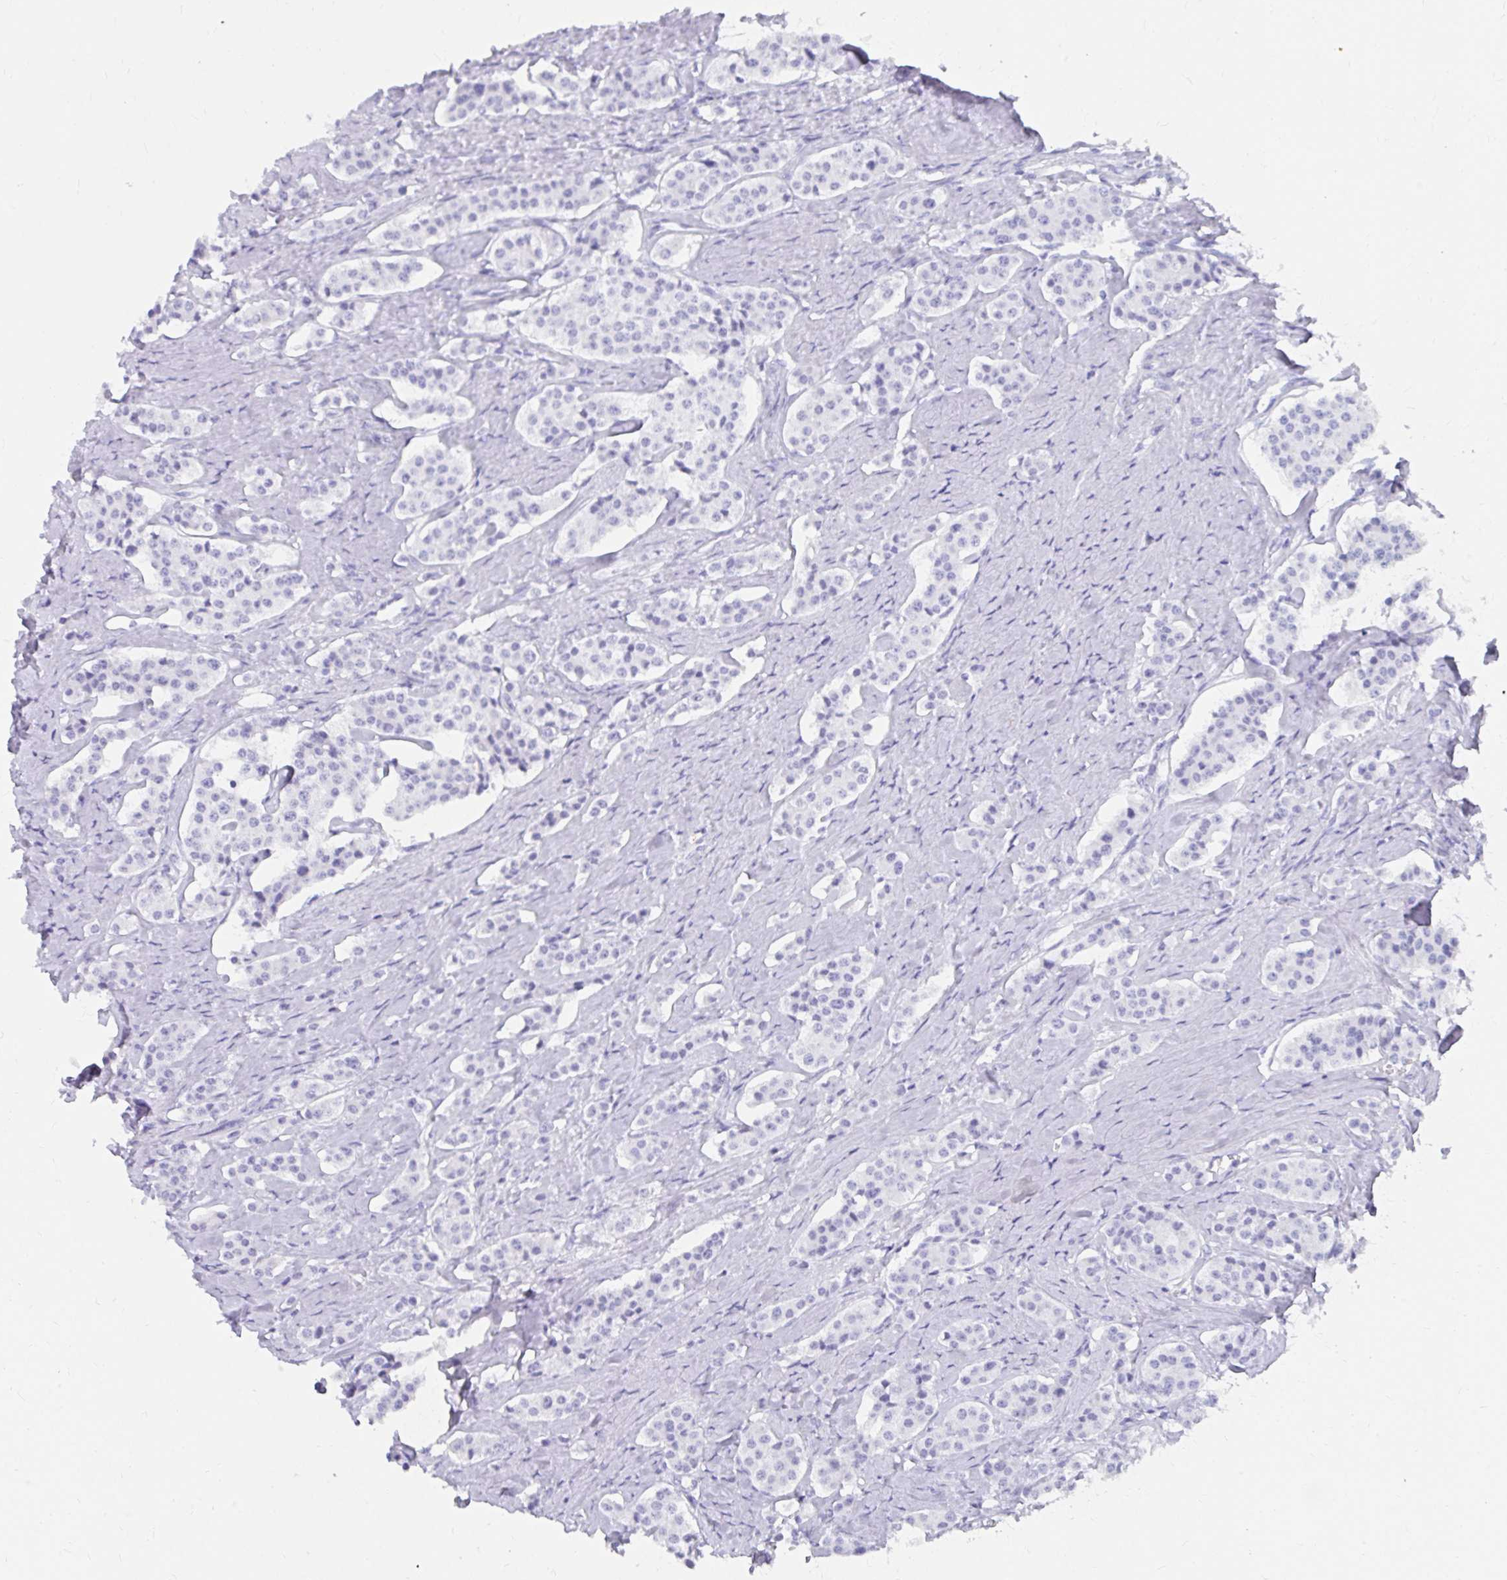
{"staining": {"intensity": "negative", "quantity": "none", "location": "none"}, "tissue": "carcinoid", "cell_type": "Tumor cells", "image_type": "cancer", "snomed": [{"axis": "morphology", "description": "Carcinoid, malignant, NOS"}, {"axis": "topography", "description": "Small intestine"}], "caption": "This image is of malignant carcinoid stained with immunohistochemistry to label a protein in brown with the nuclei are counter-stained blue. There is no staining in tumor cells.", "gene": "DPEP3", "patient": {"sex": "male", "age": 63}}